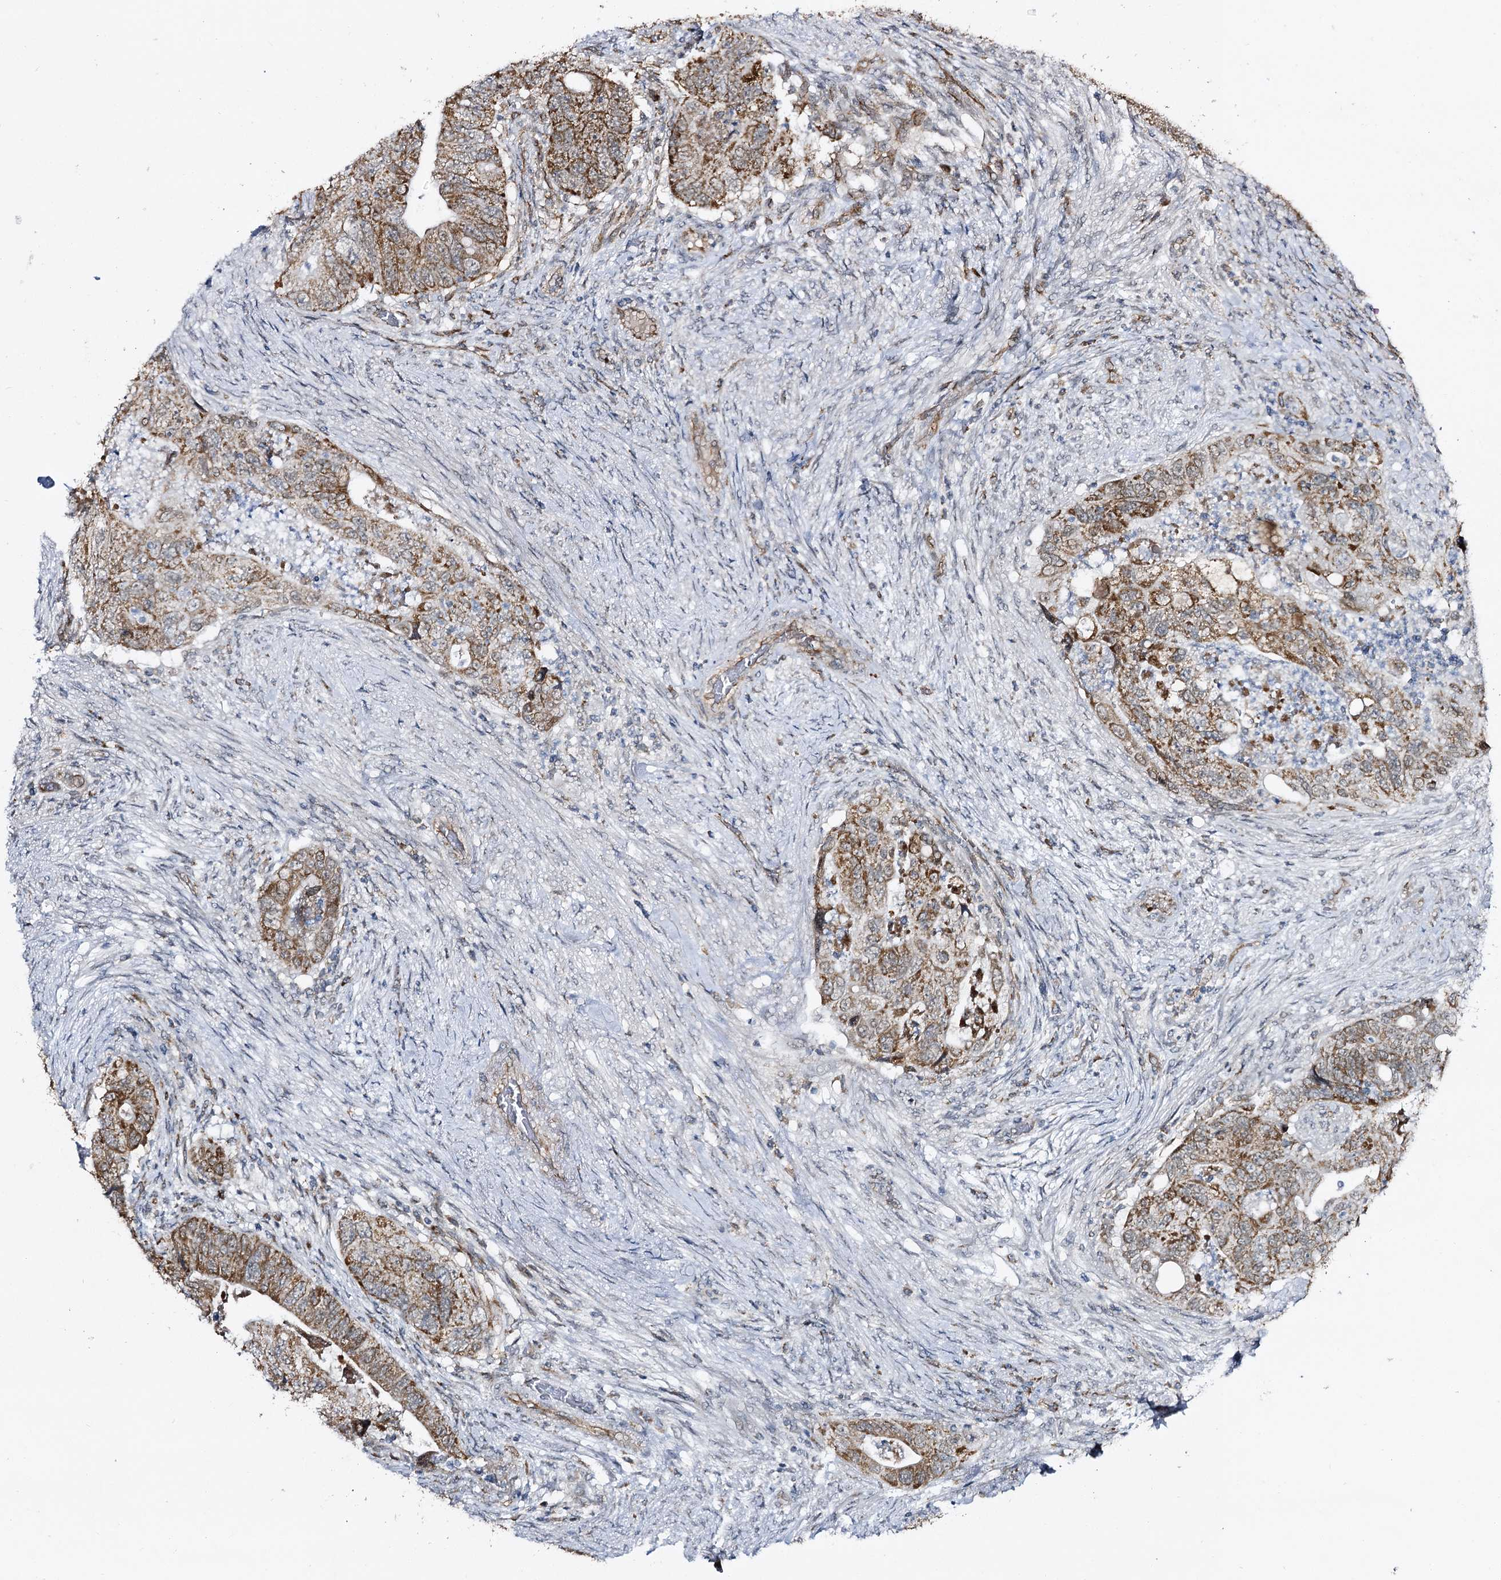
{"staining": {"intensity": "moderate", "quantity": ">75%", "location": "cytoplasmic/membranous"}, "tissue": "colorectal cancer", "cell_type": "Tumor cells", "image_type": "cancer", "snomed": [{"axis": "morphology", "description": "Adenocarcinoma, NOS"}, {"axis": "topography", "description": "Rectum"}], "caption": "Colorectal adenocarcinoma stained for a protein shows moderate cytoplasmic/membranous positivity in tumor cells.", "gene": "CBR4", "patient": {"sex": "male", "age": 63}}